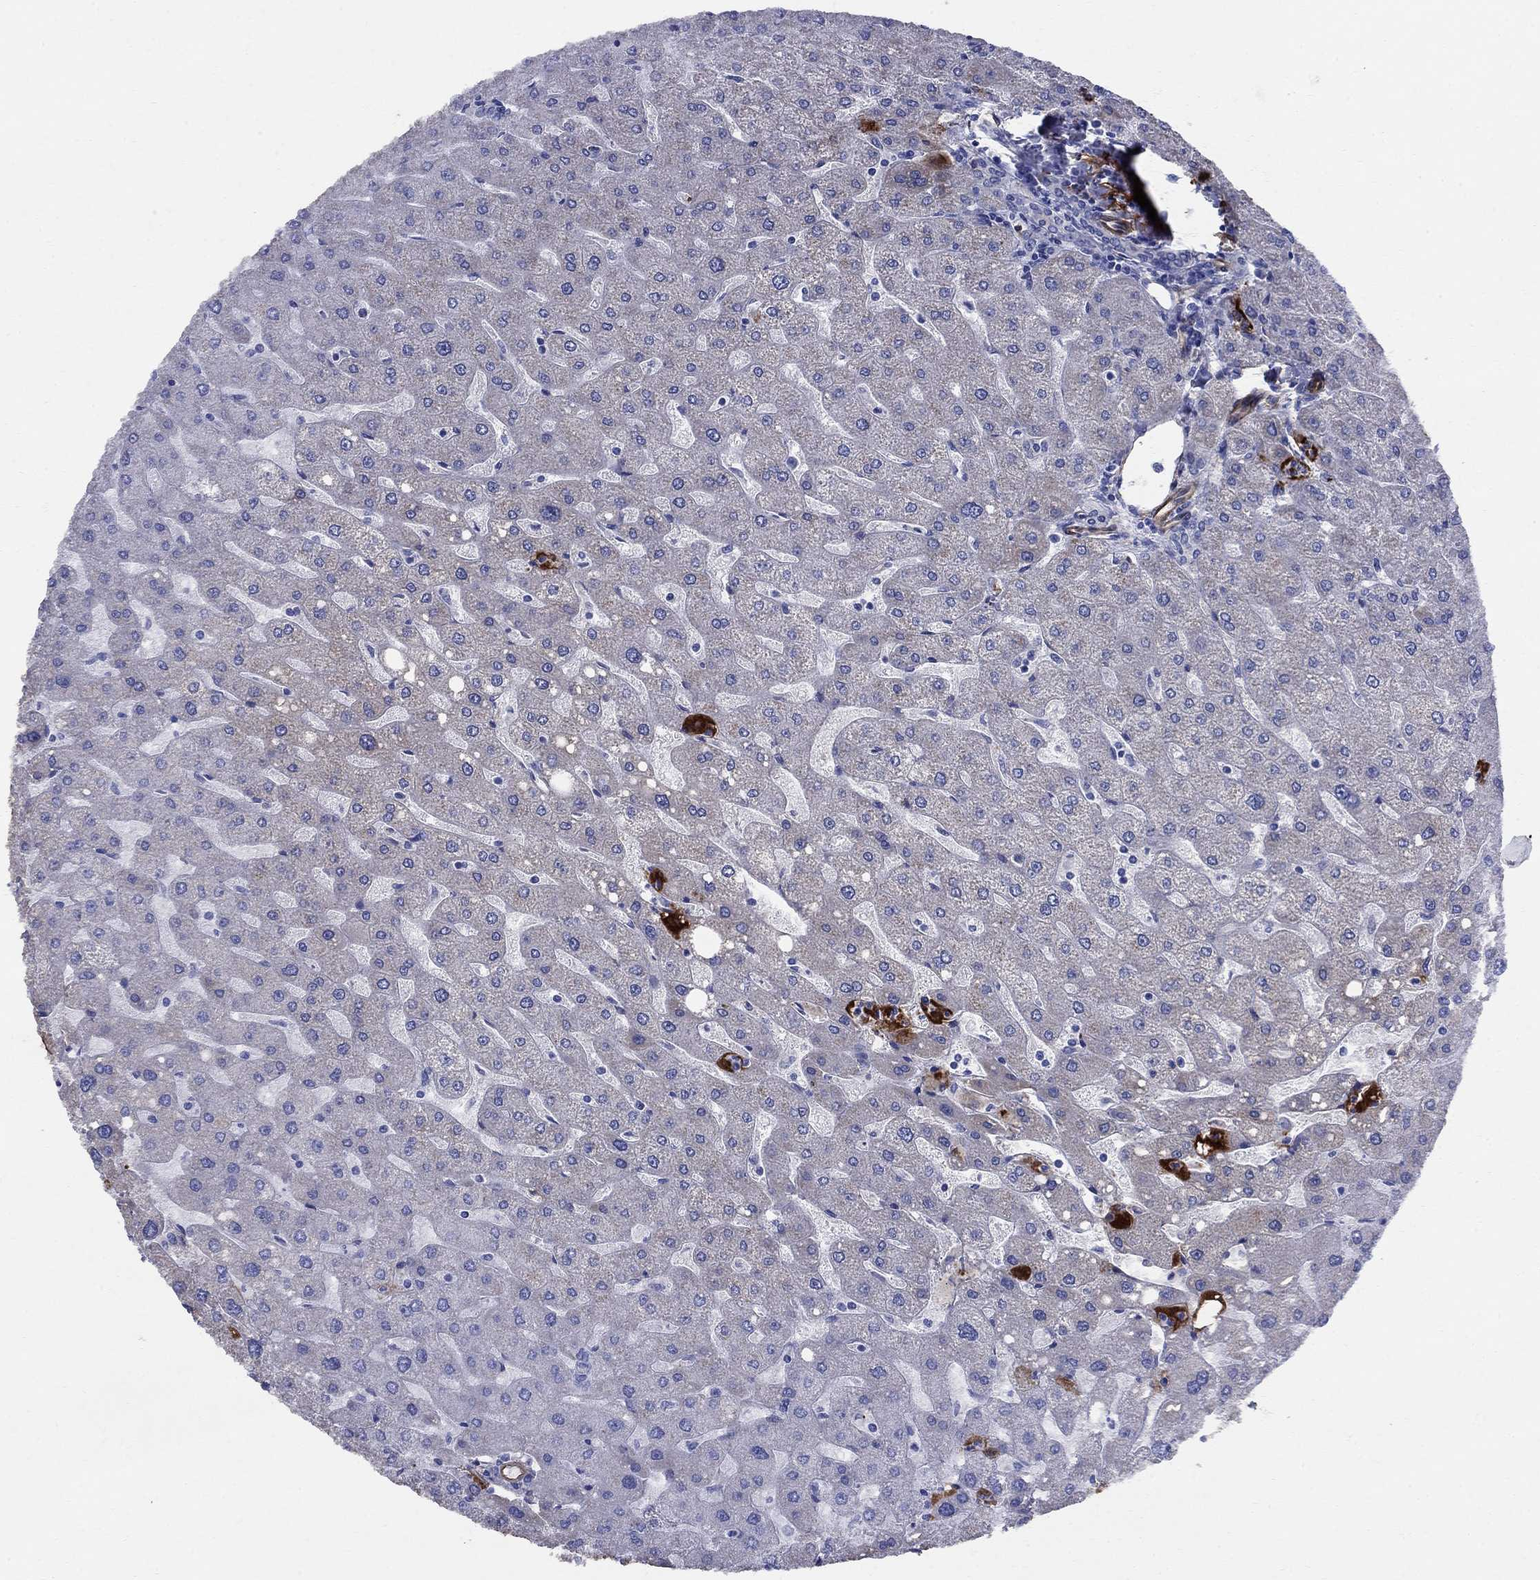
{"staining": {"intensity": "negative", "quantity": "none", "location": "none"}, "tissue": "liver", "cell_type": "Cholangiocytes", "image_type": "normal", "snomed": [{"axis": "morphology", "description": "Normal tissue, NOS"}, {"axis": "topography", "description": "Liver"}], "caption": "Benign liver was stained to show a protein in brown. There is no significant expression in cholangiocytes. The staining is performed using DAB (3,3'-diaminobenzidine) brown chromogen with nuclei counter-stained in using hematoxylin.", "gene": "VTN", "patient": {"sex": "male", "age": 67}}